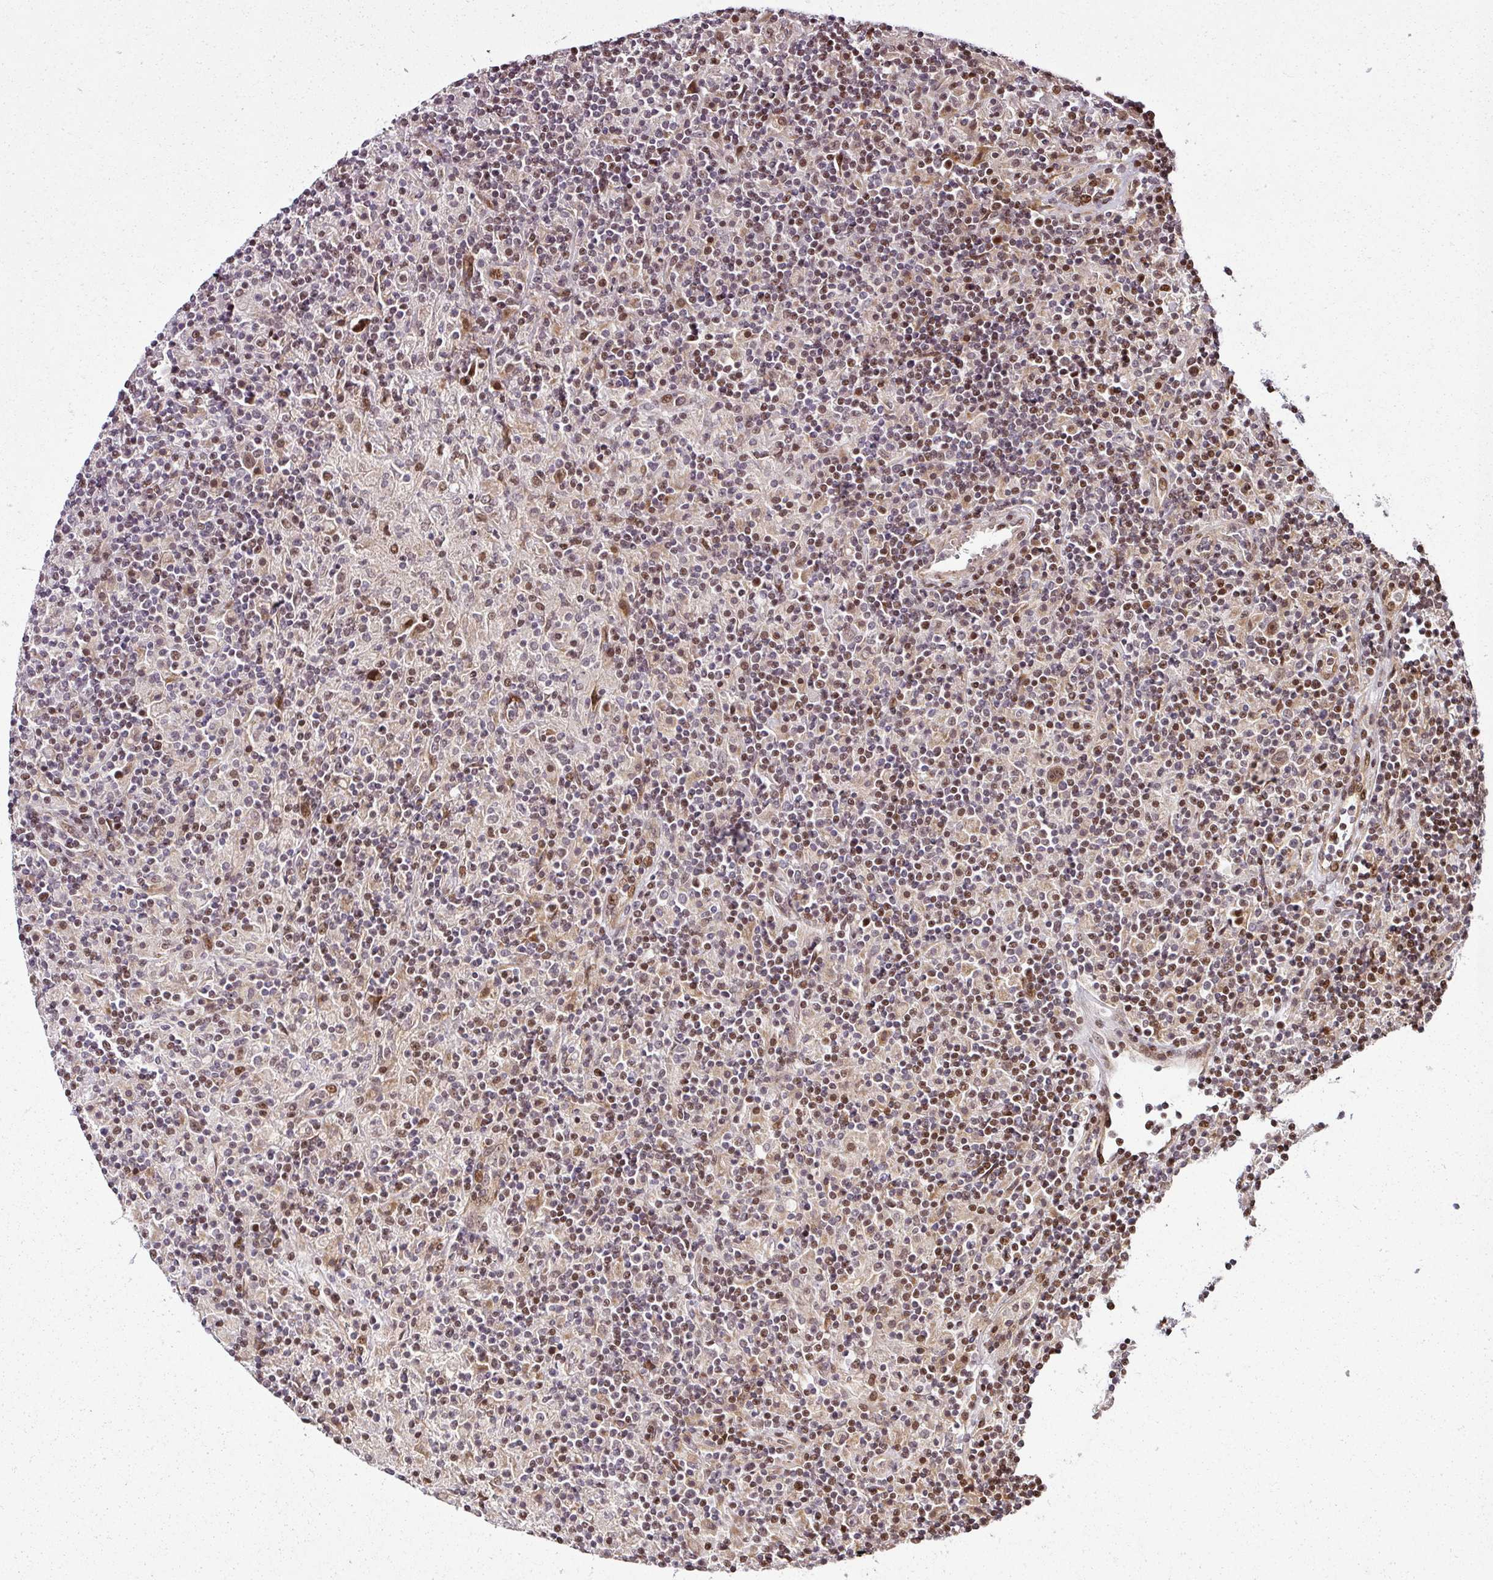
{"staining": {"intensity": "weak", "quantity": ">75%", "location": "nuclear"}, "tissue": "lymphoma", "cell_type": "Tumor cells", "image_type": "cancer", "snomed": [{"axis": "morphology", "description": "Hodgkin's disease, NOS"}, {"axis": "topography", "description": "Lymph node"}], "caption": "Immunohistochemistry micrograph of human Hodgkin's disease stained for a protein (brown), which demonstrates low levels of weak nuclear expression in approximately >75% of tumor cells.", "gene": "COPRS", "patient": {"sex": "male", "age": 70}}